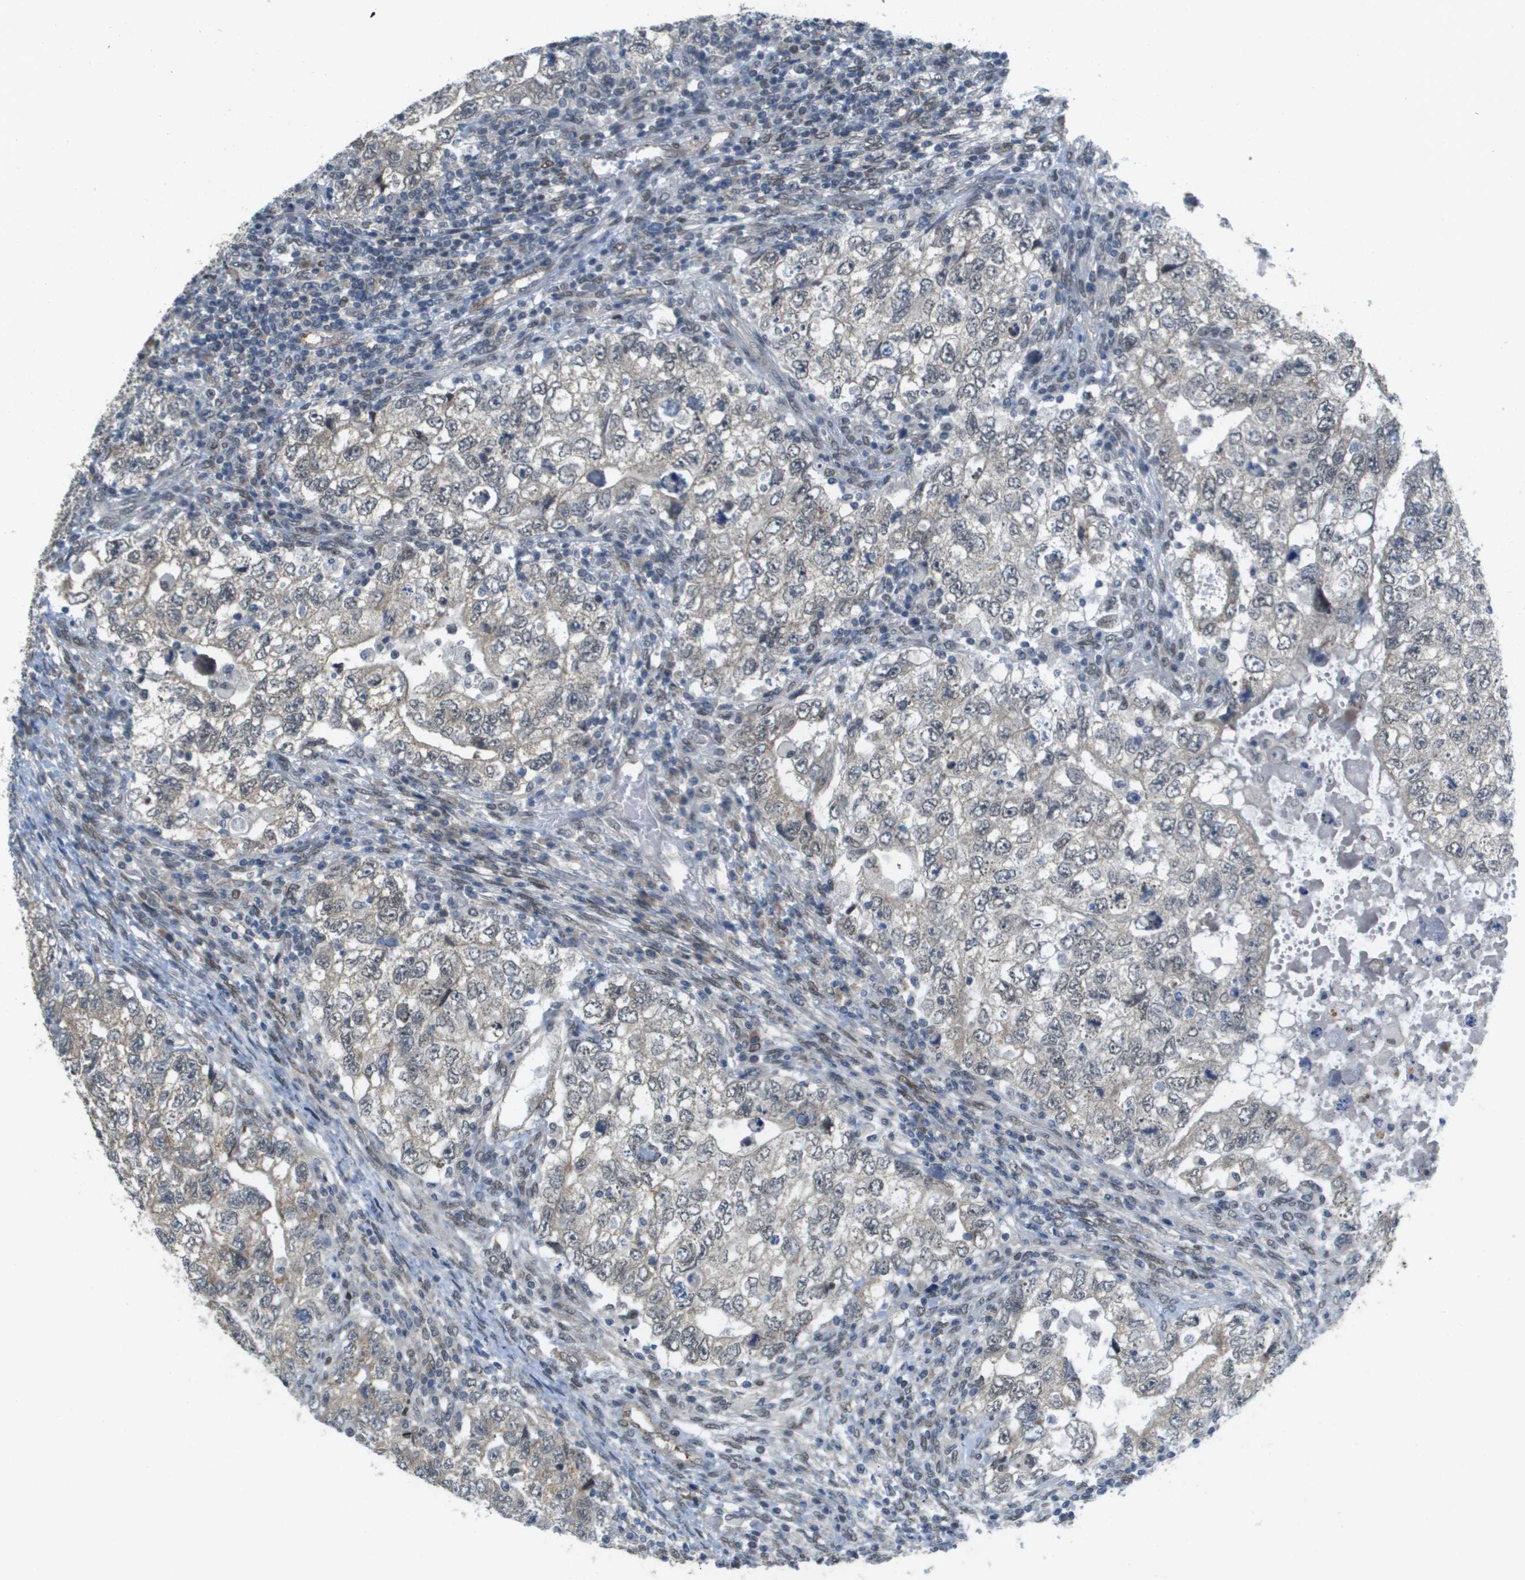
{"staining": {"intensity": "negative", "quantity": "none", "location": "none"}, "tissue": "testis cancer", "cell_type": "Tumor cells", "image_type": "cancer", "snomed": [{"axis": "morphology", "description": "Carcinoma, Embryonal, NOS"}, {"axis": "topography", "description": "Testis"}], "caption": "The photomicrograph displays no significant staining in tumor cells of testis cancer (embryonal carcinoma).", "gene": "ARID1B", "patient": {"sex": "male", "age": 36}}